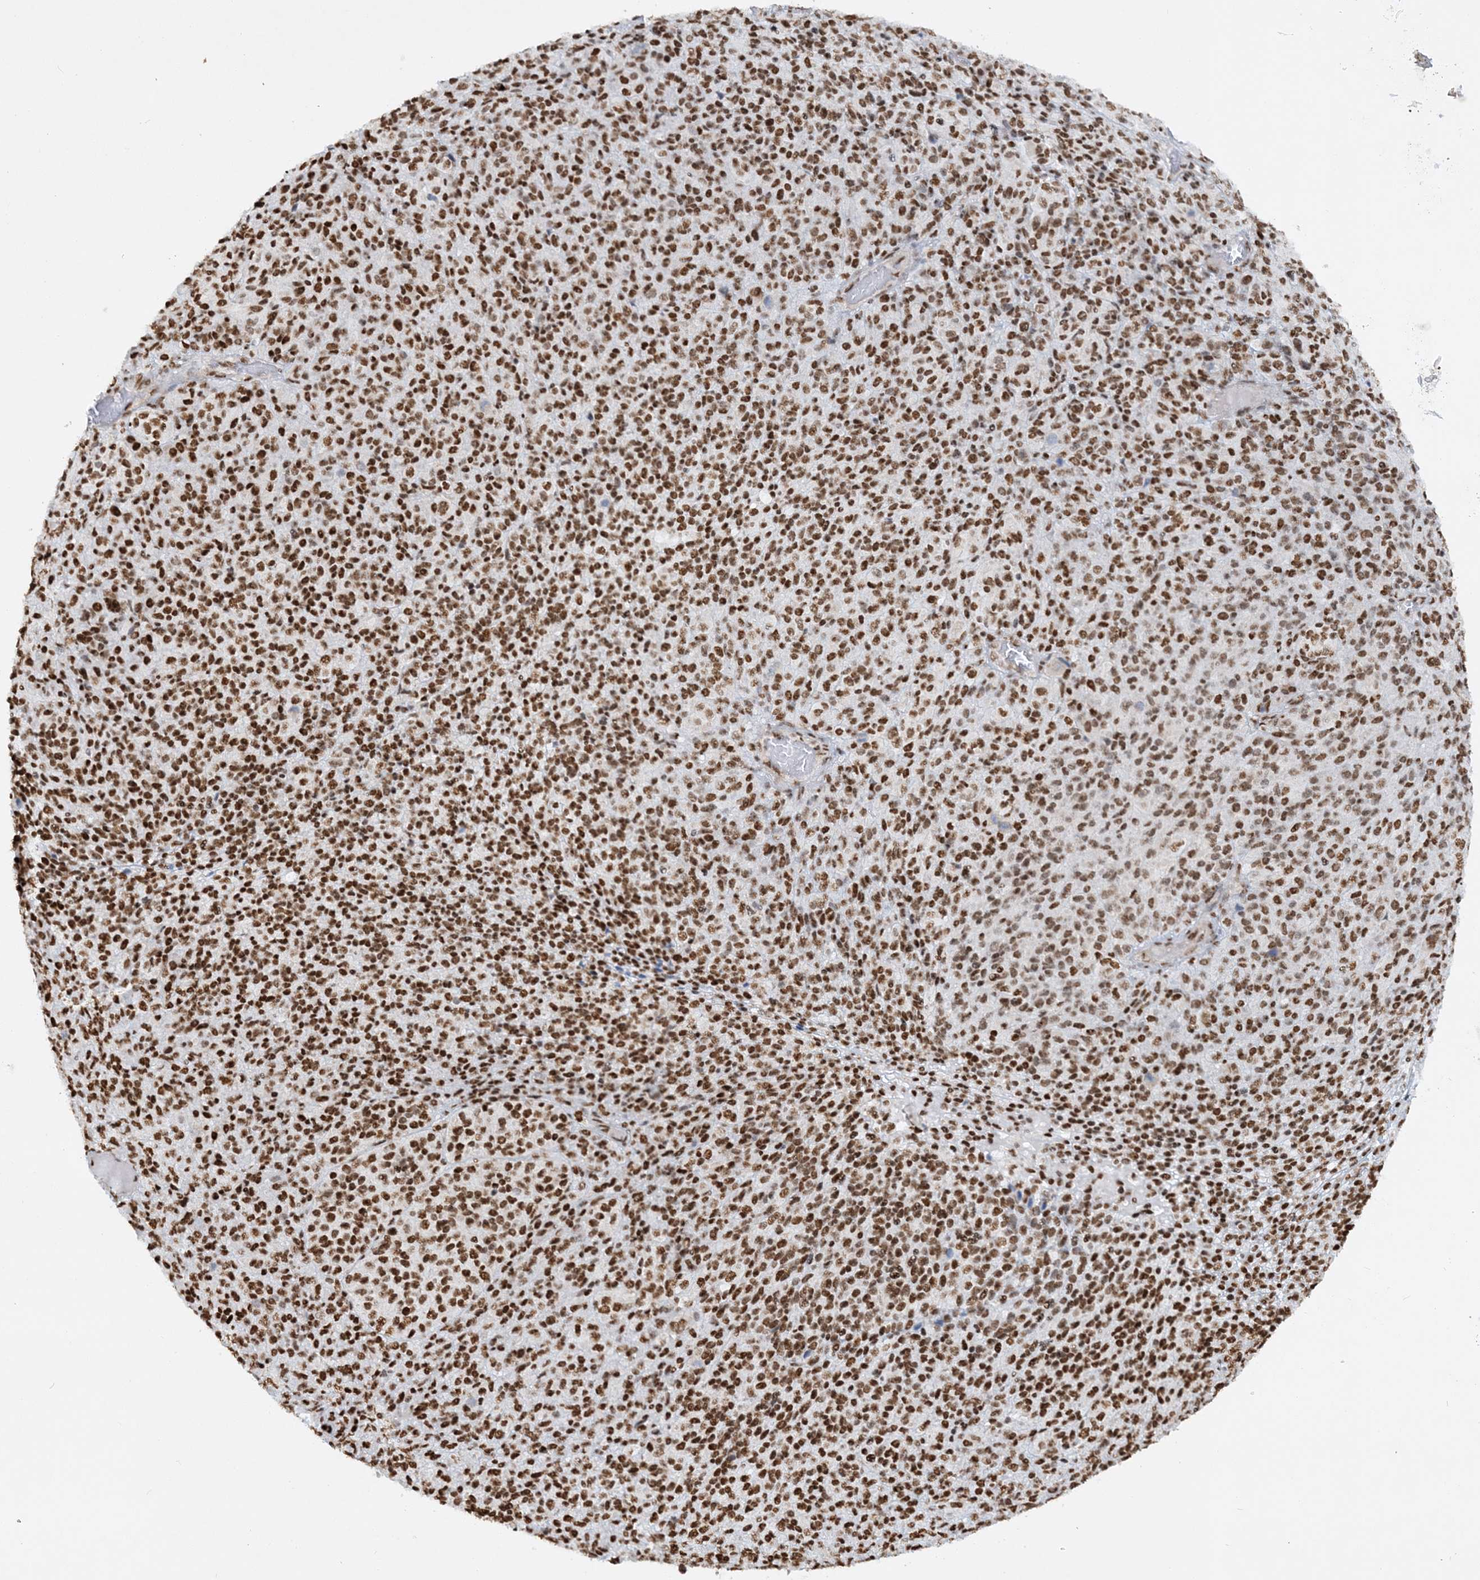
{"staining": {"intensity": "moderate", "quantity": ">75%", "location": "nuclear"}, "tissue": "melanoma", "cell_type": "Tumor cells", "image_type": "cancer", "snomed": [{"axis": "morphology", "description": "Malignant melanoma, Metastatic site"}, {"axis": "topography", "description": "Brain"}], "caption": "IHC (DAB) staining of human malignant melanoma (metastatic site) reveals moderate nuclear protein positivity in approximately >75% of tumor cells.", "gene": "DELE1", "patient": {"sex": "female", "age": 56}}